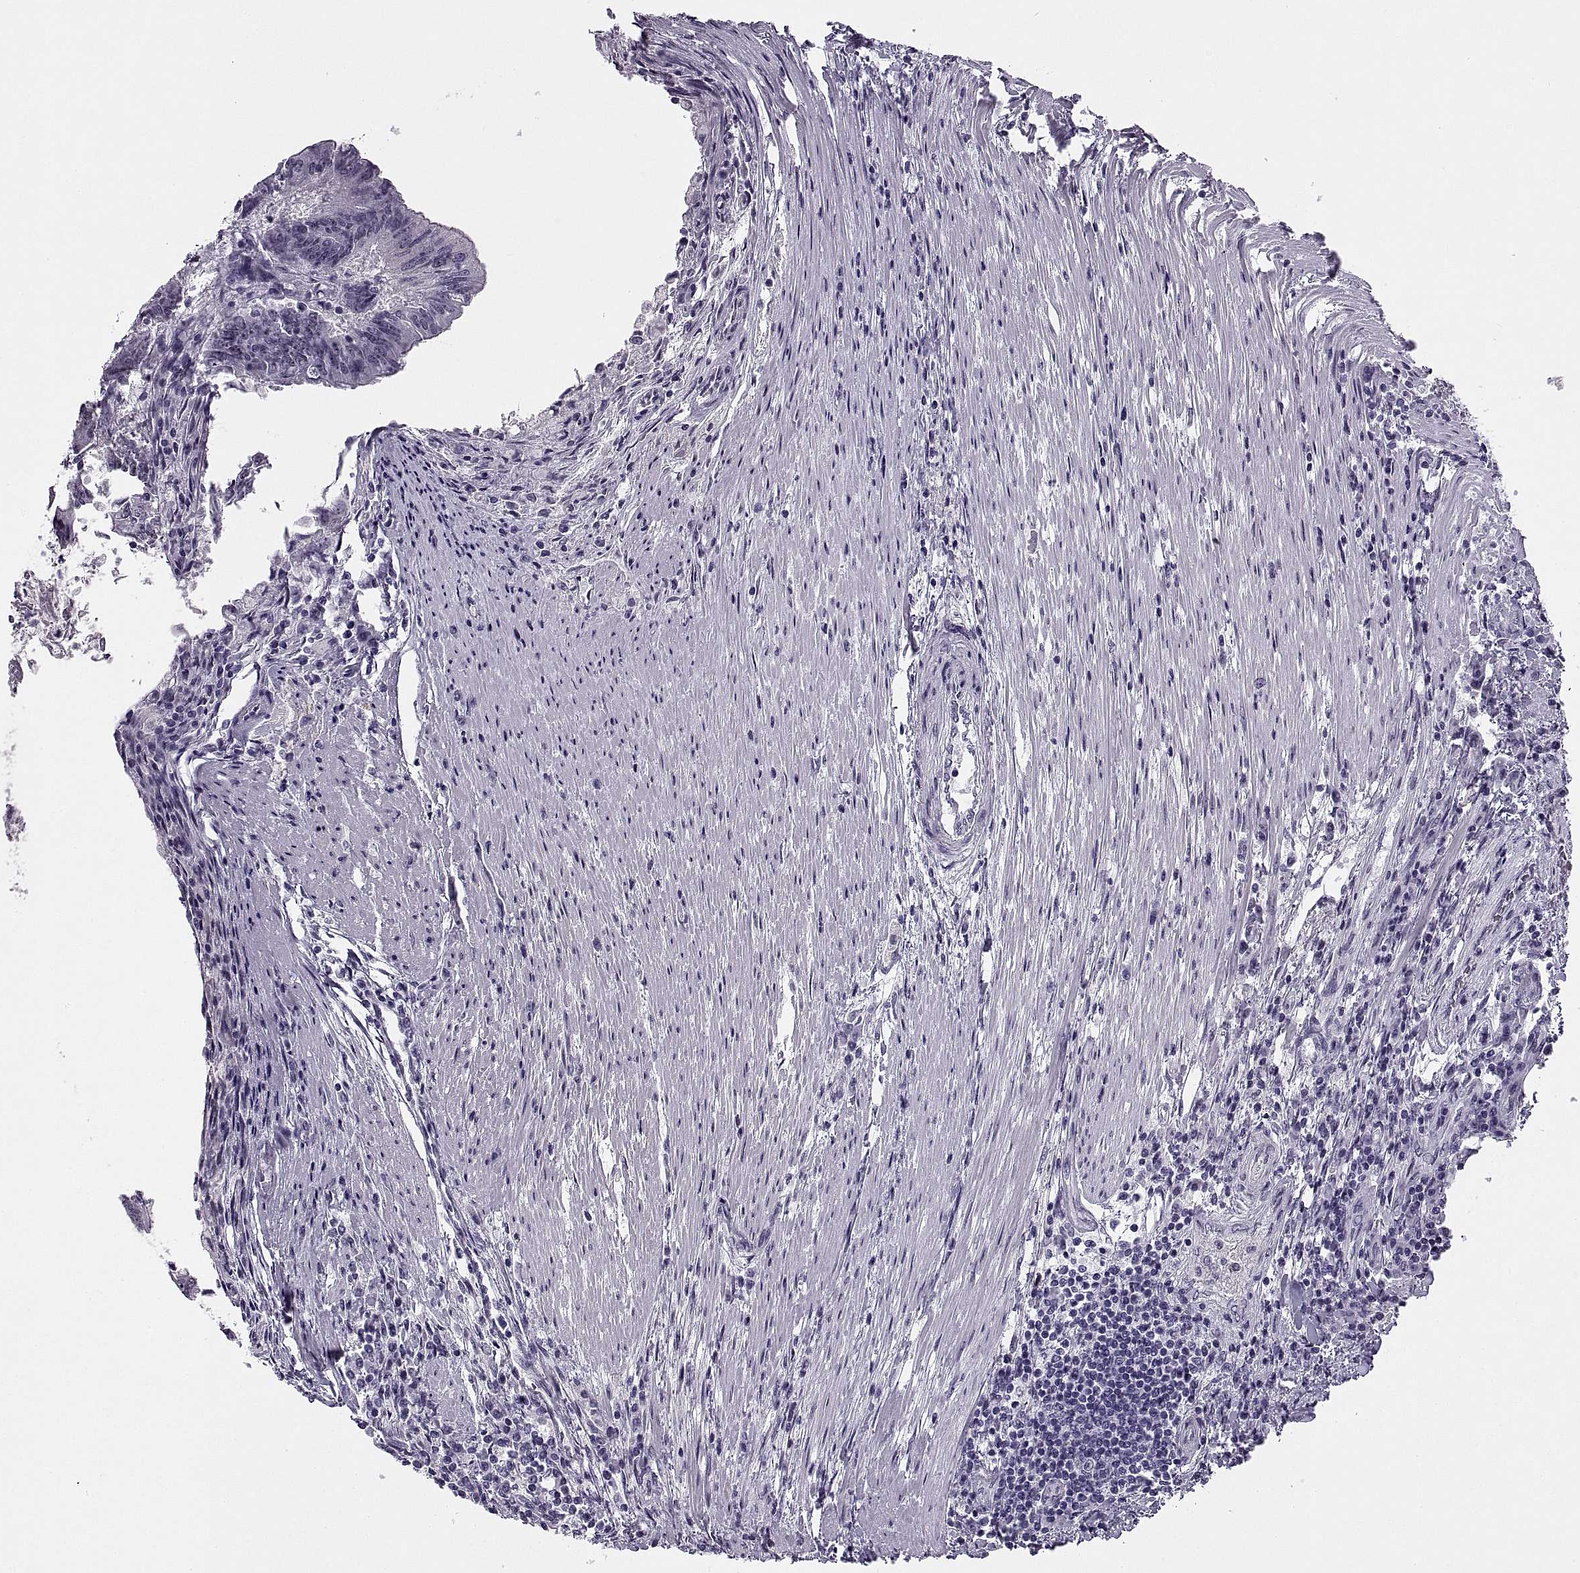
{"staining": {"intensity": "negative", "quantity": "none", "location": "none"}, "tissue": "colorectal cancer", "cell_type": "Tumor cells", "image_type": "cancer", "snomed": [{"axis": "morphology", "description": "Adenocarcinoma, NOS"}, {"axis": "topography", "description": "Colon"}], "caption": "Photomicrograph shows no protein positivity in tumor cells of colorectal cancer (adenocarcinoma) tissue.", "gene": "TBC1D3G", "patient": {"sex": "female", "age": 70}}